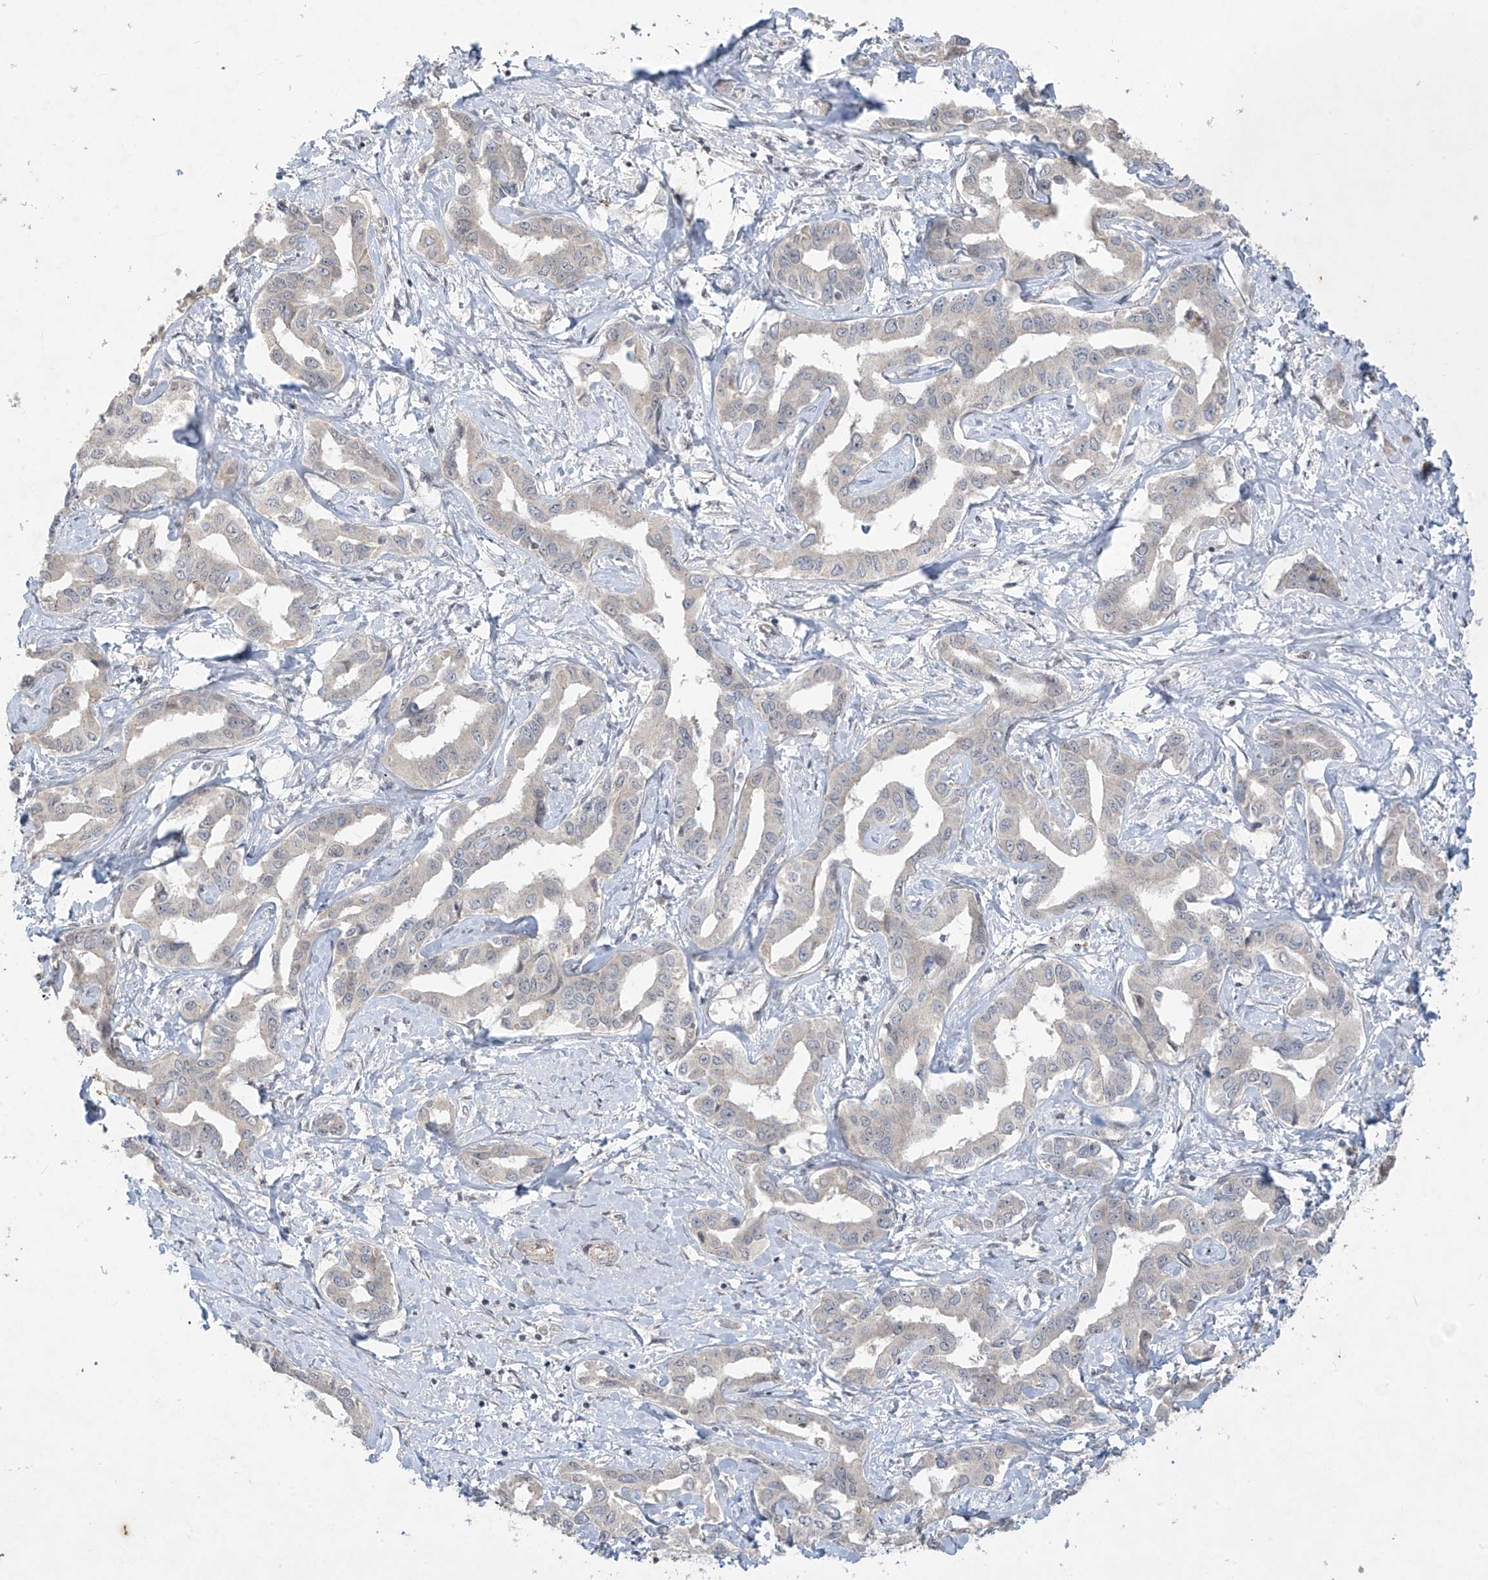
{"staining": {"intensity": "negative", "quantity": "none", "location": "none"}, "tissue": "liver cancer", "cell_type": "Tumor cells", "image_type": "cancer", "snomed": [{"axis": "morphology", "description": "Cholangiocarcinoma"}, {"axis": "topography", "description": "Liver"}], "caption": "The photomicrograph reveals no significant staining in tumor cells of liver cancer. Nuclei are stained in blue.", "gene": "DGKQ", "patient": {"sex": "male", "age": 59}}